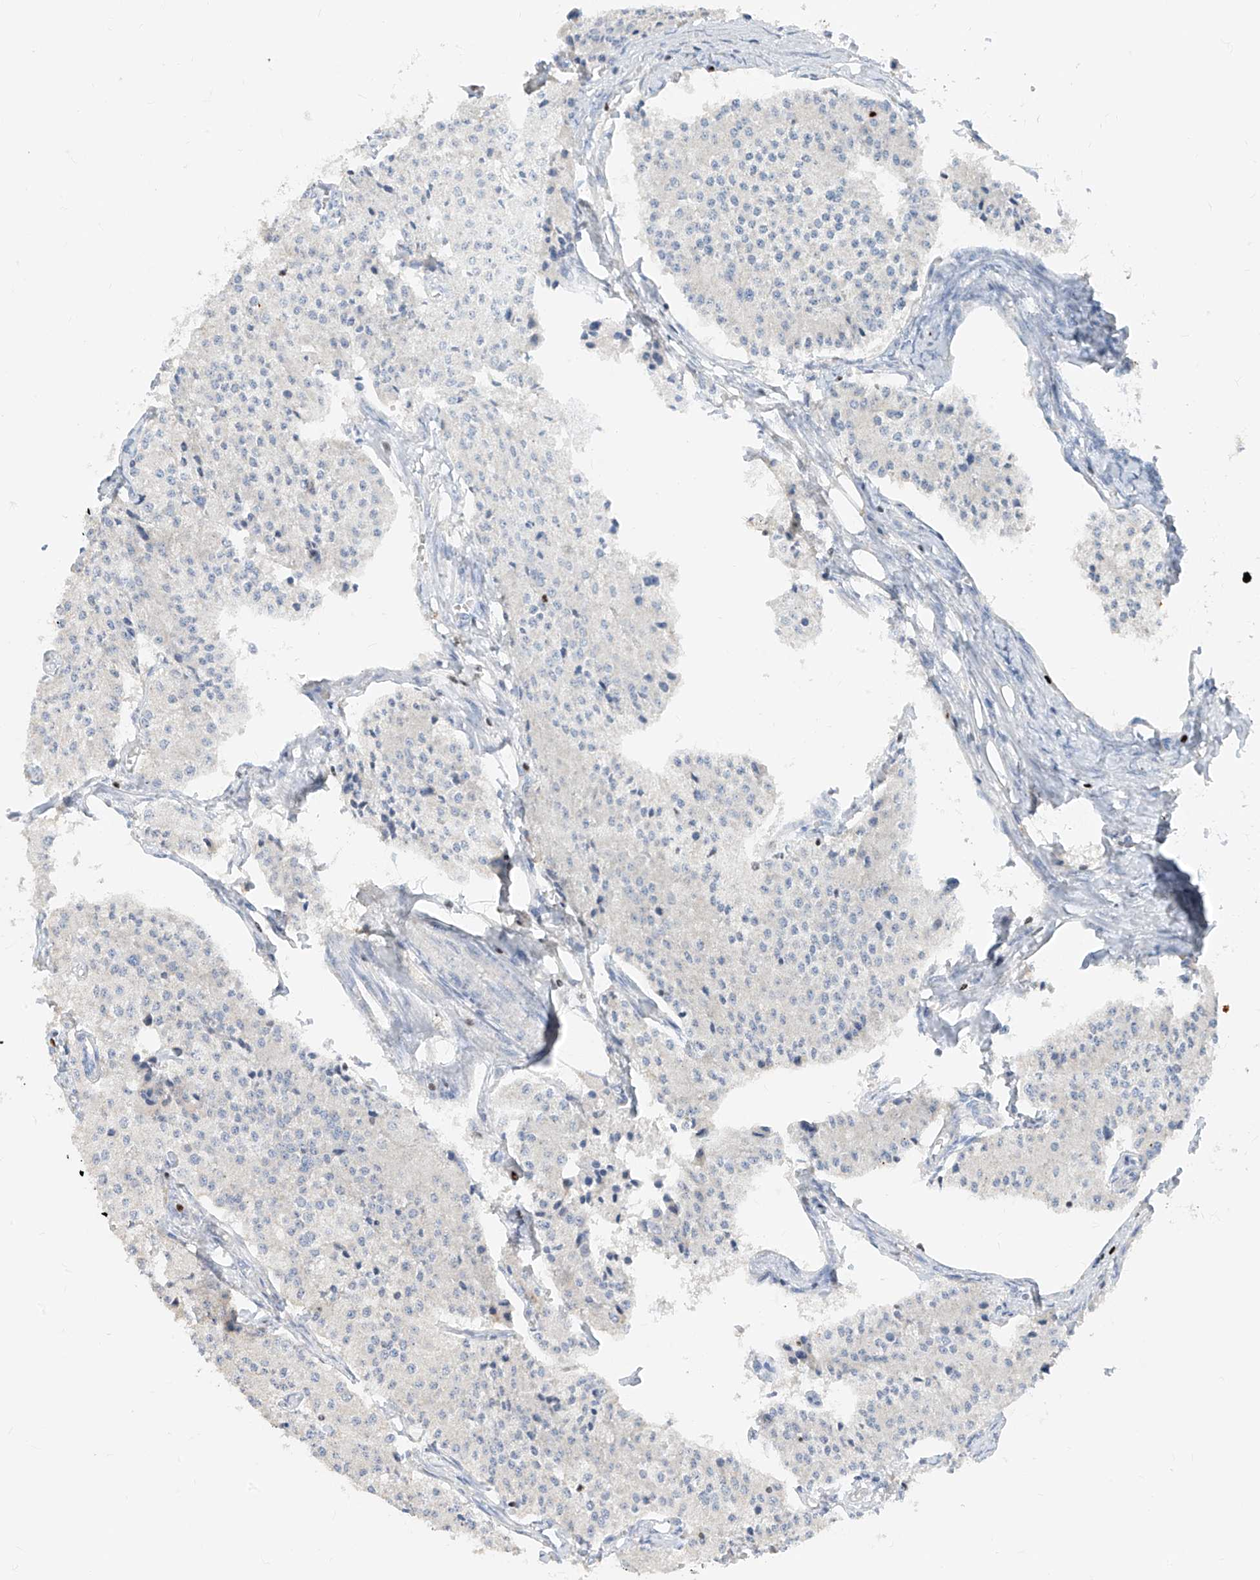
{"staining": {"intensity": "negative", "quantity": "none", "location": "none"}, "tissue": "carcinoid", "cell_type": "Tumor cells", "image_type": "cancer", "snomed": [{"axis": "morphology", "description": "Carcinoid, malignant, NOS"}, {"axis": "topography", "description": "Colon"}], "caption": "This is a micrograph of IHC staining of carcinoid, which shows no expression in tumor cells. (DAB (3,3'-diaminobenzidine) immunohistochemistry (IHC) visualized using brightfield microscopy, high magnification).", "gene": "TBX21", "patient": {"sex": "female", "age": 52}}